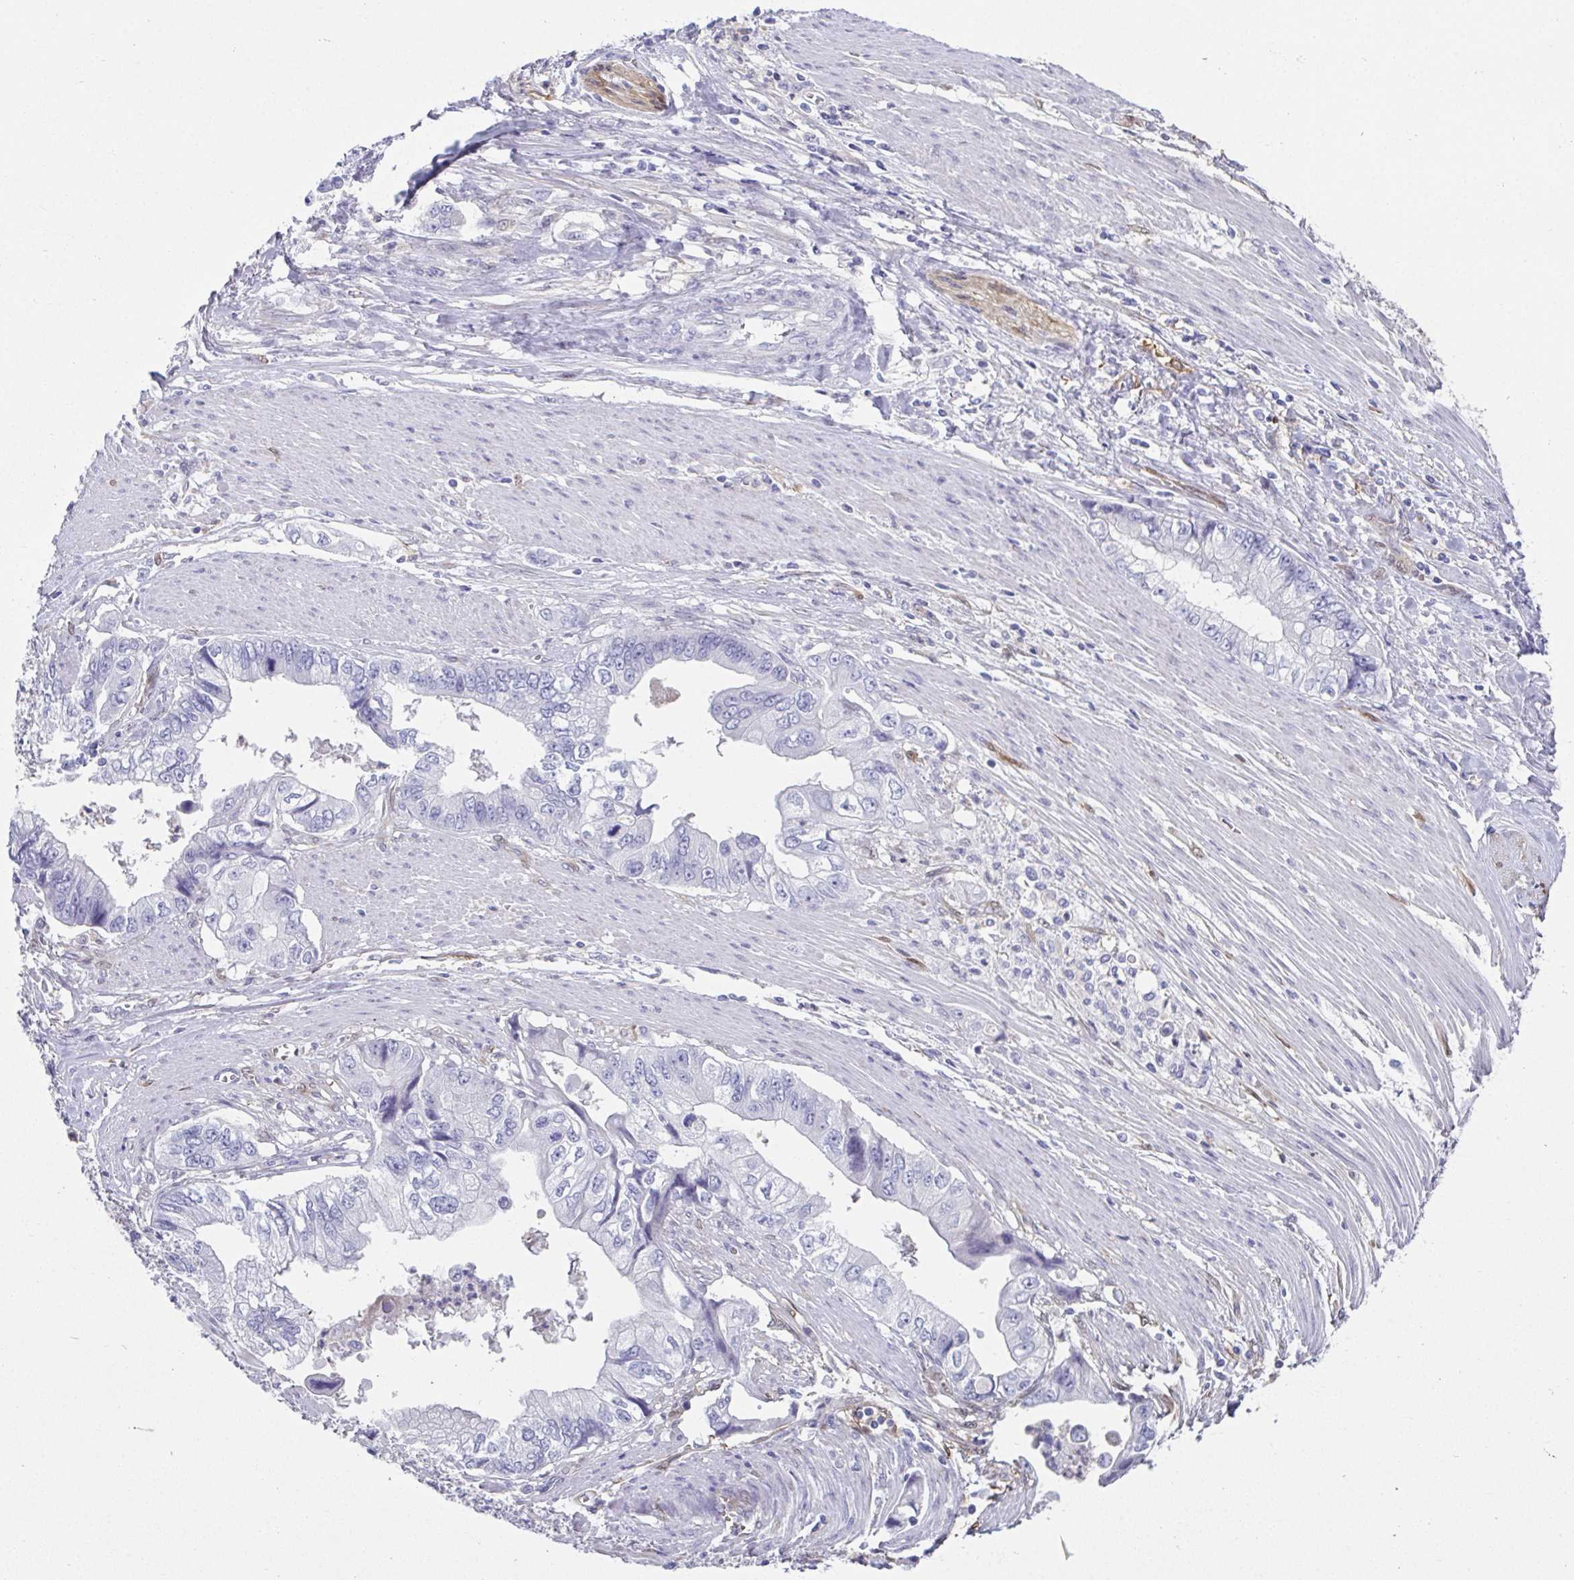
{"staining": {"intensity": "negative", "quantity": "none", "location": "none"}, "tissue": "stomach cancer", "cell_type": "Tumor cells", "image_type": "cancer", "snomed": [{"axis": "morphology", "description": "Adenocarcinoma, NOS"}, {"axis": "topography", "description": "Pancreas"}, {"axis": "topography", "description": "Stomach, upper"}], "caption": "This photomicrograph is of stomach adenocarcinoma stained with IHC to label a protein in brown with the nuclei are counter-stained blue. There is no expression in tumor cells.", "gene": "RBP1", "patient": {"sex": "male", "age": 77}}